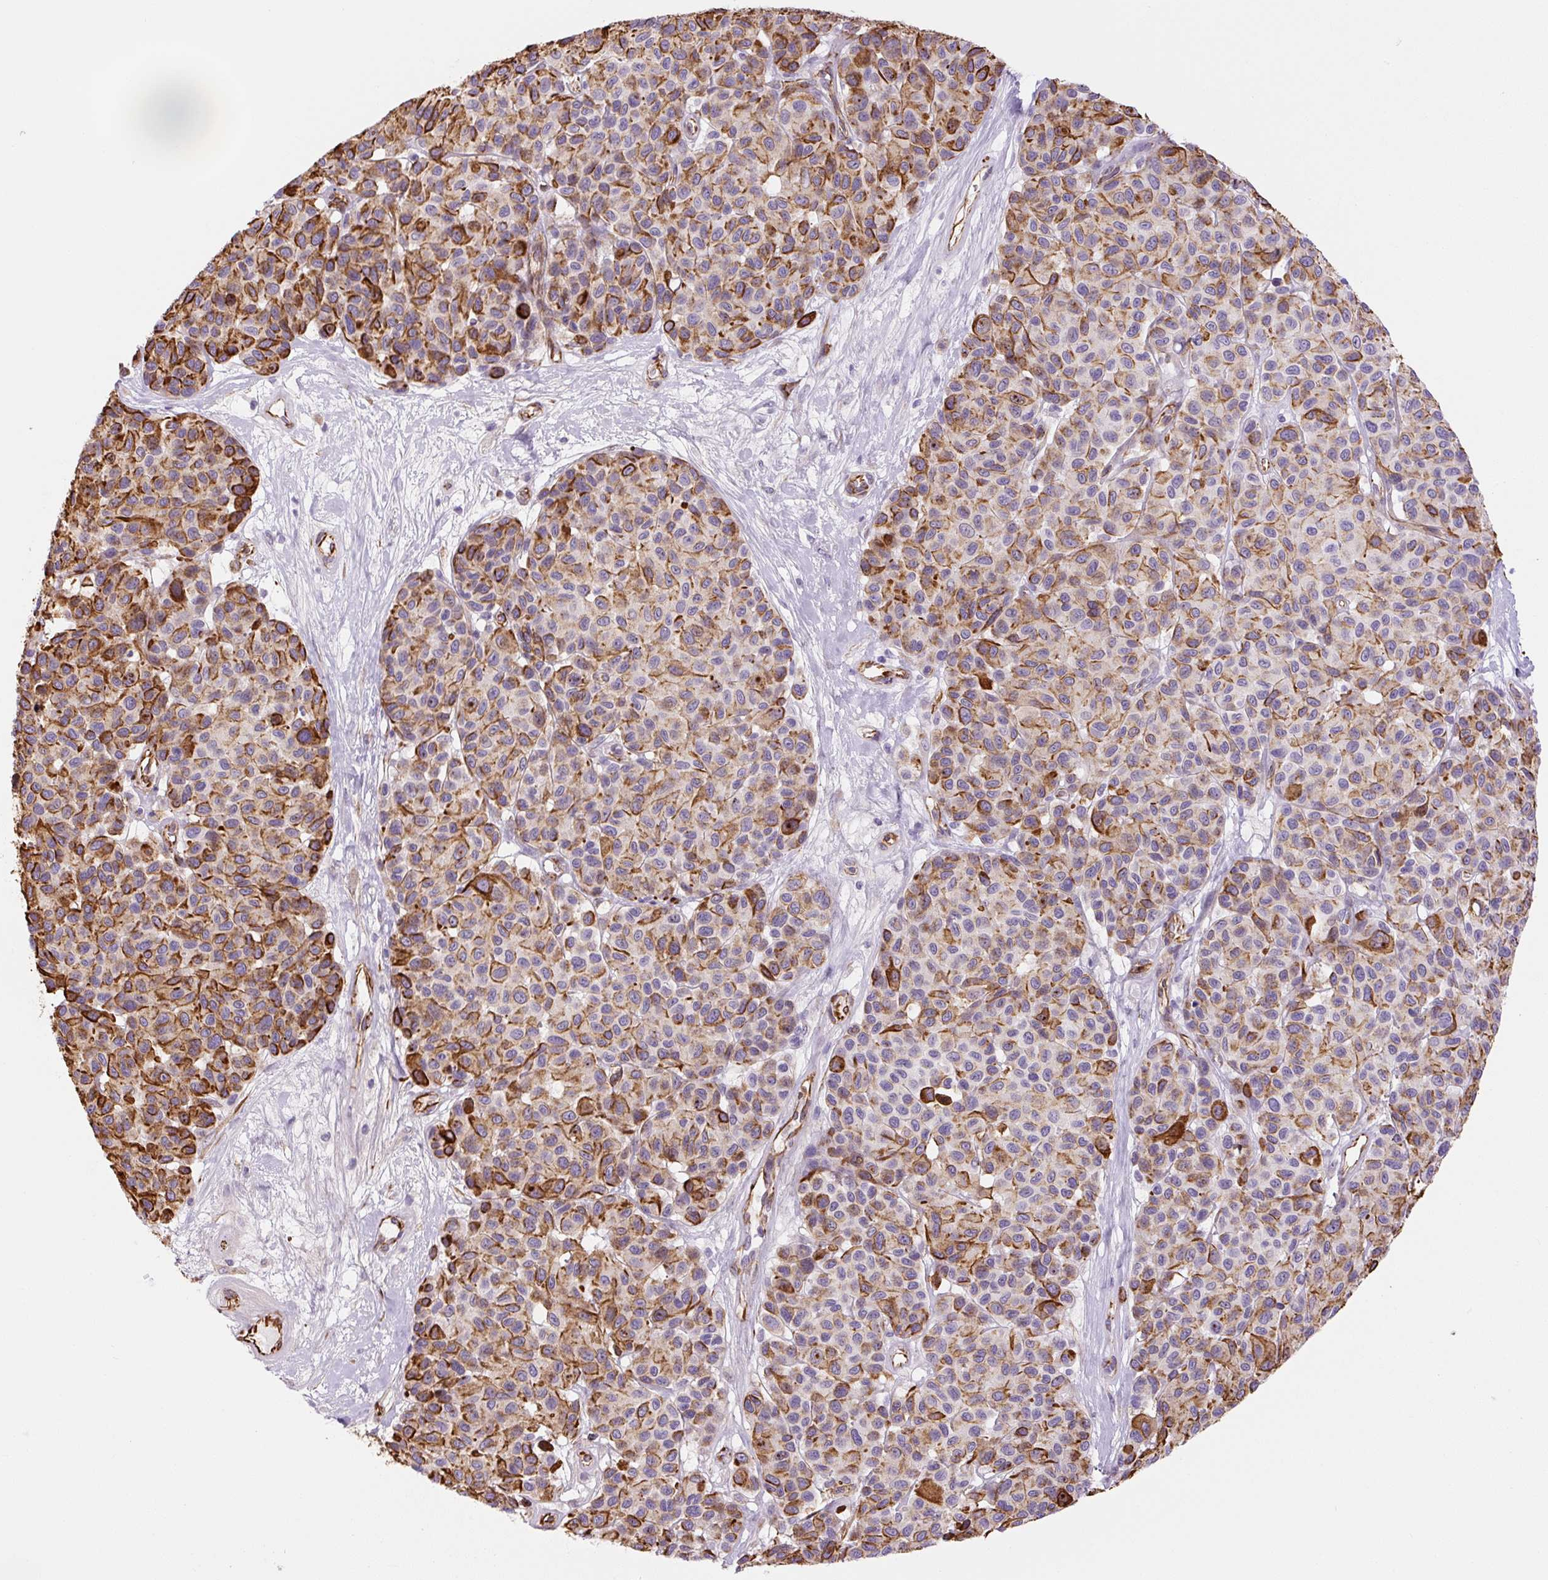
{"staining": {"intensity": "moderate", "quantity": ">75%", "location": "cytoplasmic/membranous"}, "tissue": "melanoma", "cell_type": "Tumor cells", "image_type": "cancer", "snomed": [{"axis": "morphology", "description": "Malignant melanoma, NOS"}, {"axis": "topography", "description": "Skin"}], "caption": "DAB (3,3'-diaminobenzidine) immunohistochemical staining of human melanoma demonstrates moderate cytoplasmic/membranous protein positivity in approximately >75% of tumor cells.", "gene": "NES", "patient": {"sex": "female", "age": 66}}